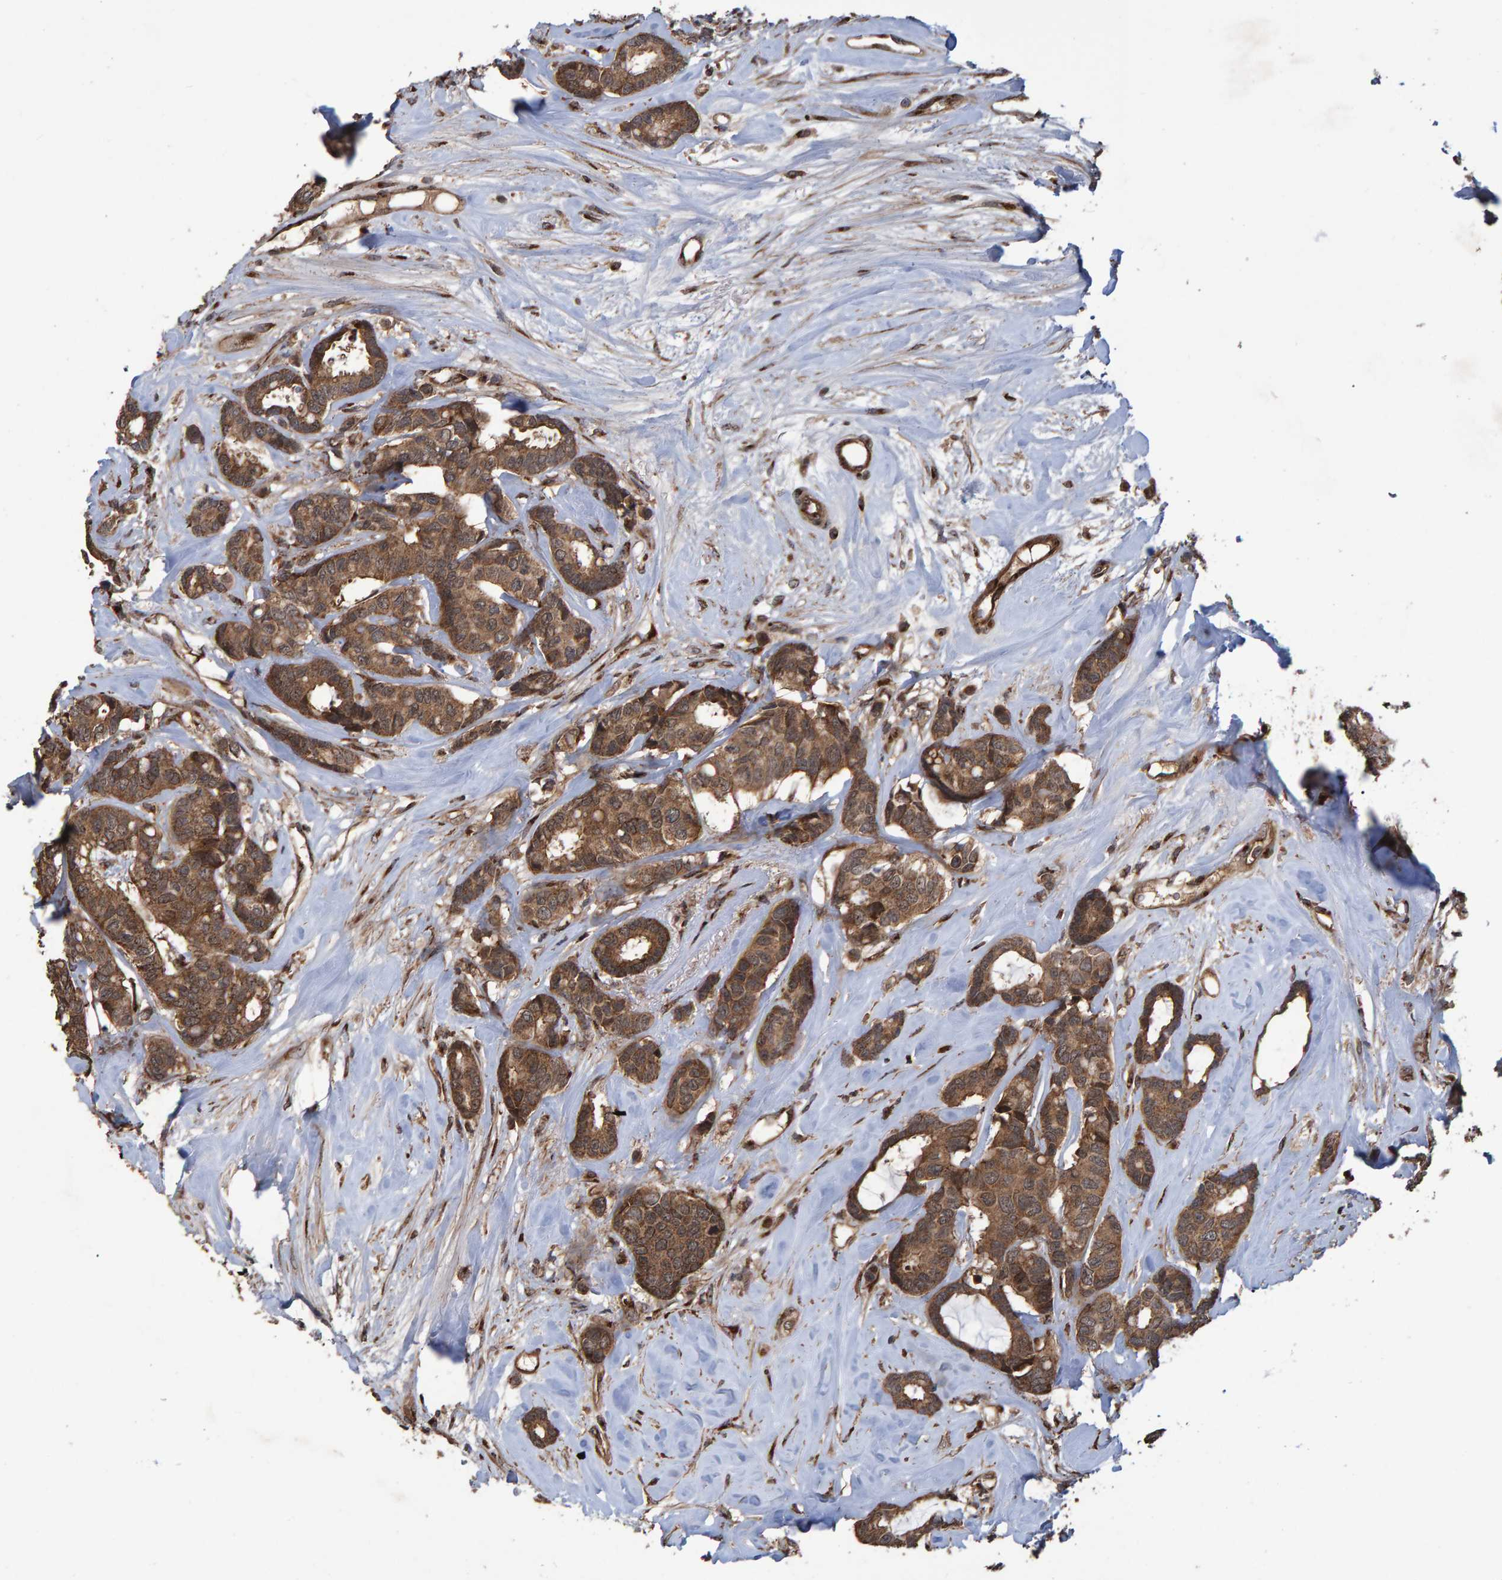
{"staining": {"intensity": "moderate", "quantity": ">75%", "location": "cytoplasmic/membranous,nuclear"}, "tissue": "breast cancer", "cell_type": "Tumor cells", "image_type": "cancer", "snomed": [{"axis": "morphology", "description": "Duct carcinoma"}, {"axis": "topography", "description": "Breast"}], "caption": "Breast cancer stained with DAB IHC displays medium levels of moderate cytoplasmic/membranous and nuclear positivity in approximately >75% of tumor cells.", "gene": "TRIM68", "patient": {"sex": "female", "age": 87}}